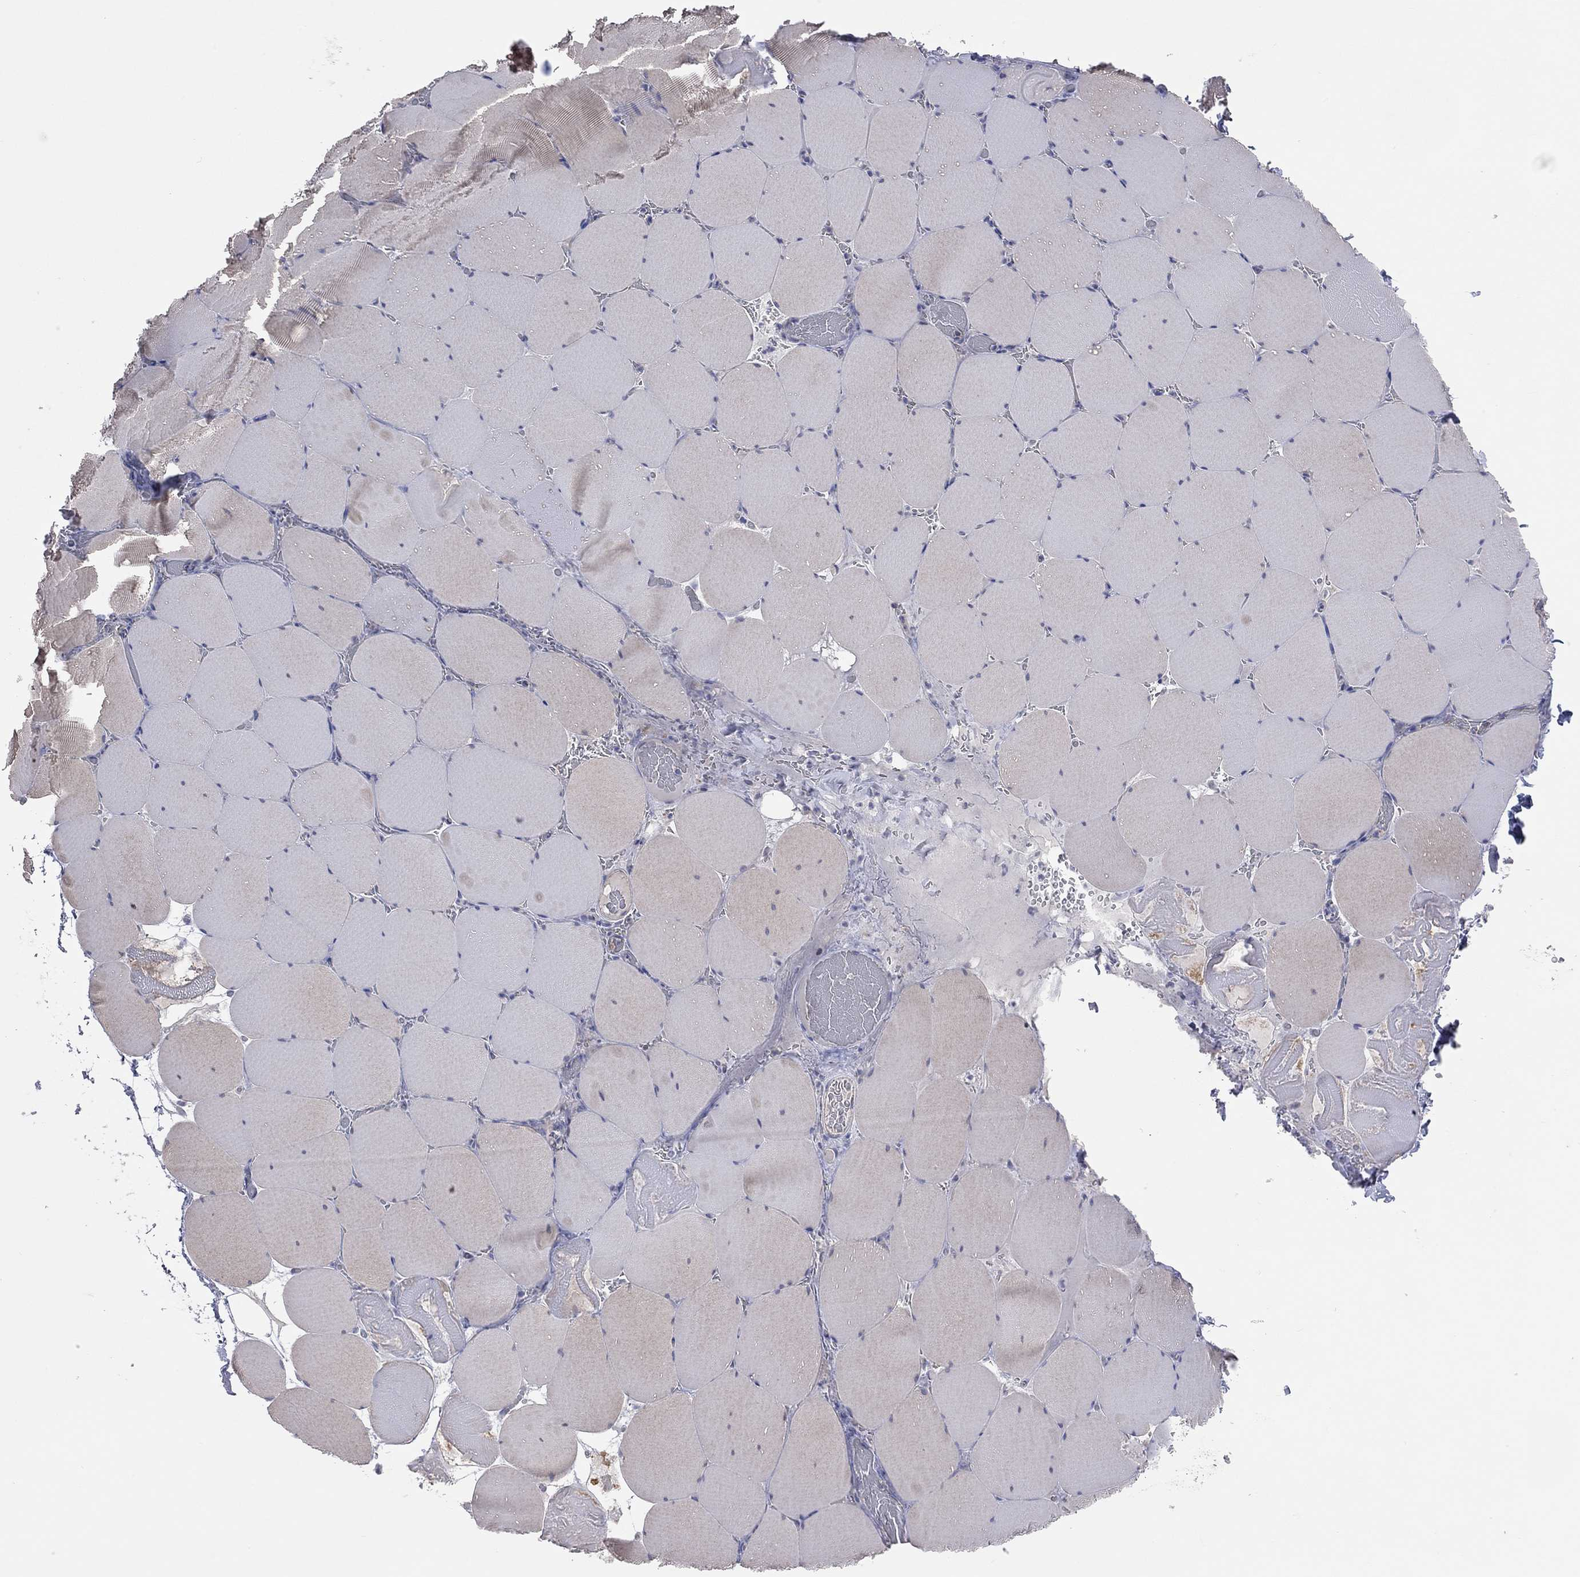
{"staining": {"intensity": "weak", "quantity": "<25%", "location": "cytoplasmic/membranous"}, "tissue": "skeletal muscle", "cell_type": "Myocytes", "image_type": "normal", "snomed": [{"axis": "morphology", "description": "Normal tissue, NOS"}, {"axis": "morphology", "description": "Malignant melanoma, Metastatic site"}, {"axis": "topography", "description": "Skeletal muscle"}], "caption": "Benign skeletal muscle was stained to show a protein in brown. There is no significant expression in myocytes. (DAB IHC, high magnification).", "gene": "KCNB1", "patient": {"sex": "male", "age": 50}}